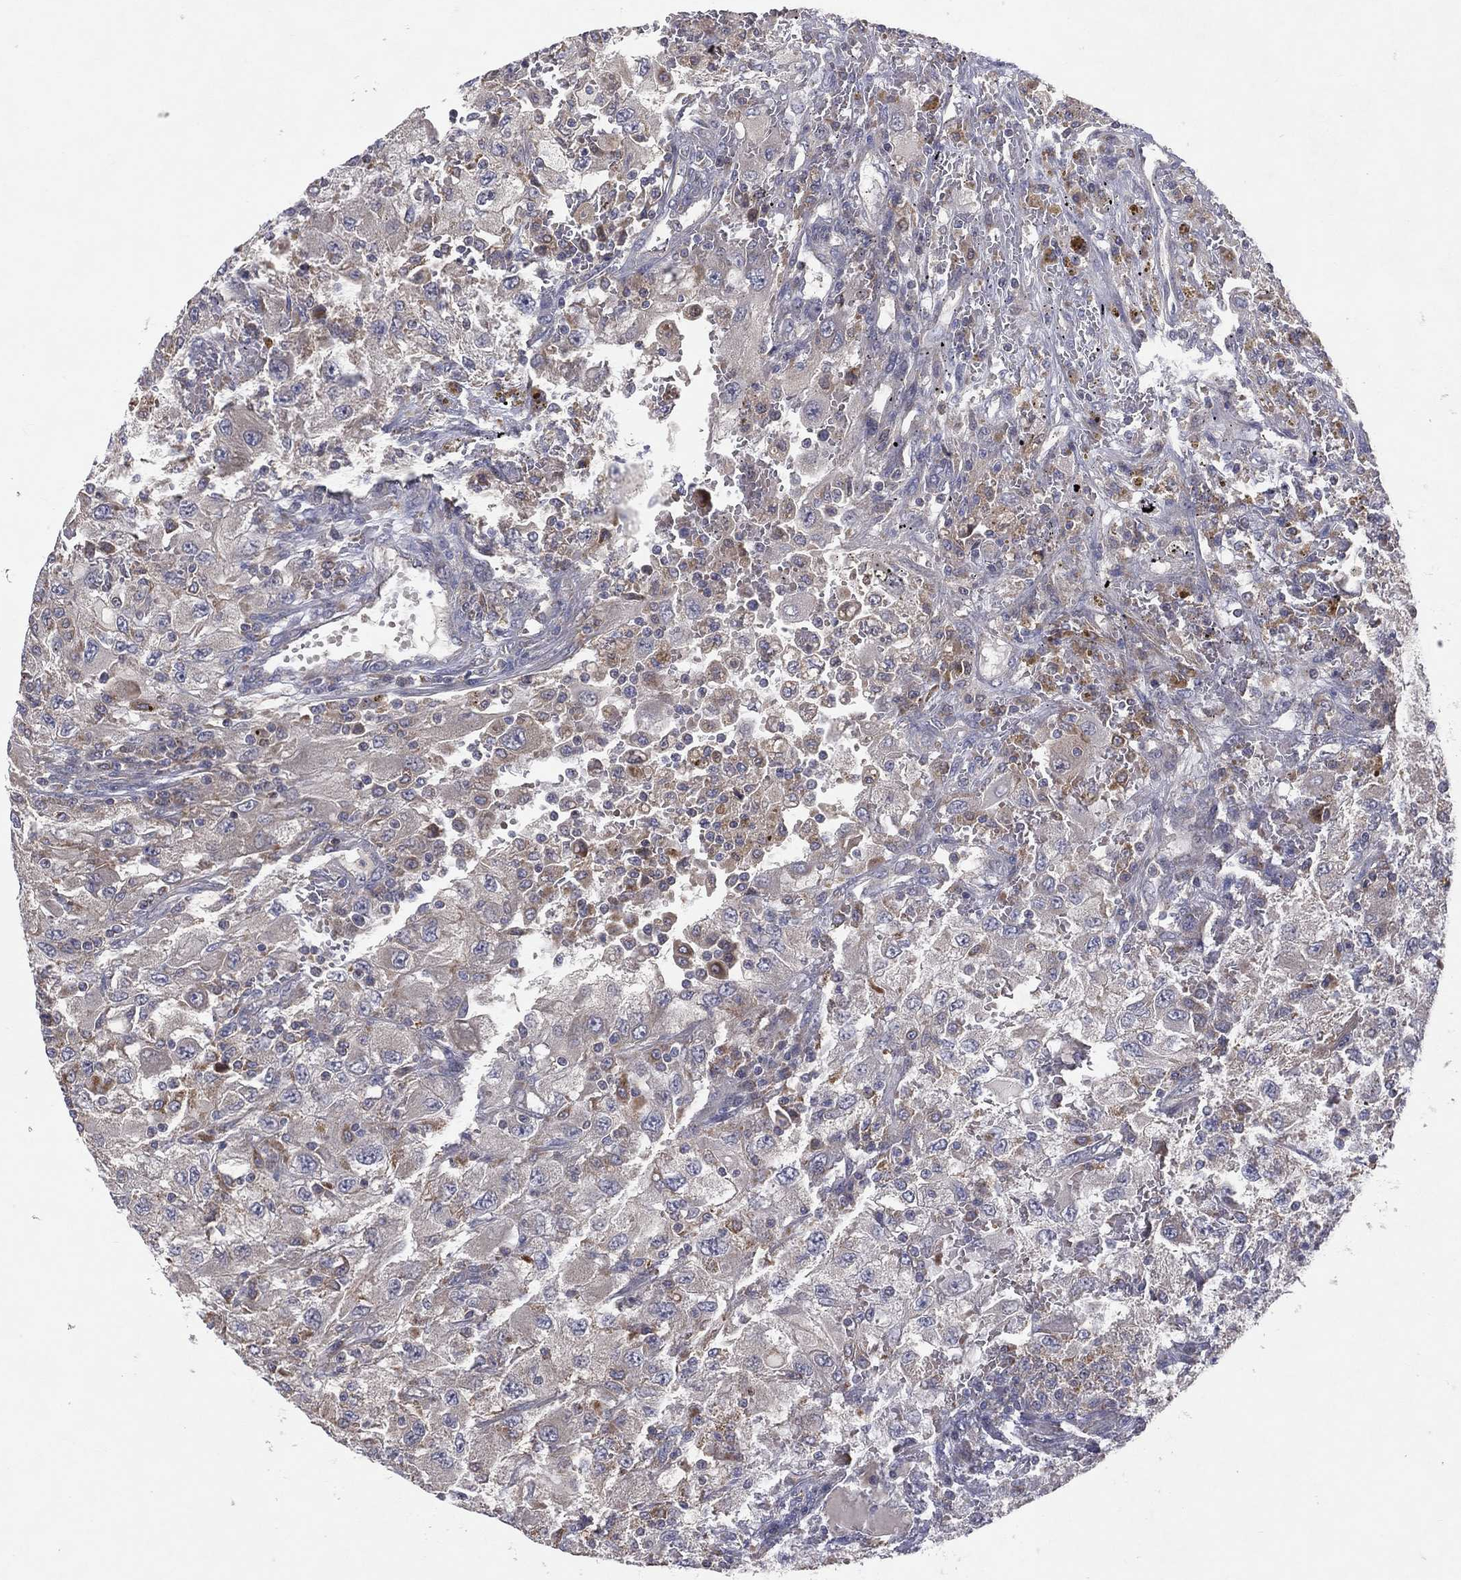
{"staining": {"intensity": "negative", "quantity": "none", "location": "none"}, "tissue": "renal cancer", "cell_type": "Tumor cells", "image_type": "cancer", "snomed": [{"axis": "morphology", "description": "Adenocarcinoma, NOS"}, {"axis": "topography", "description": "Kidney"}], "caption": "Immunohistochemical staining of renal adenocarcinoma exhibits no significant positivity in tumor cells.", "gene": "STARD3", "patient": {"sex": "female", "age": 67}}